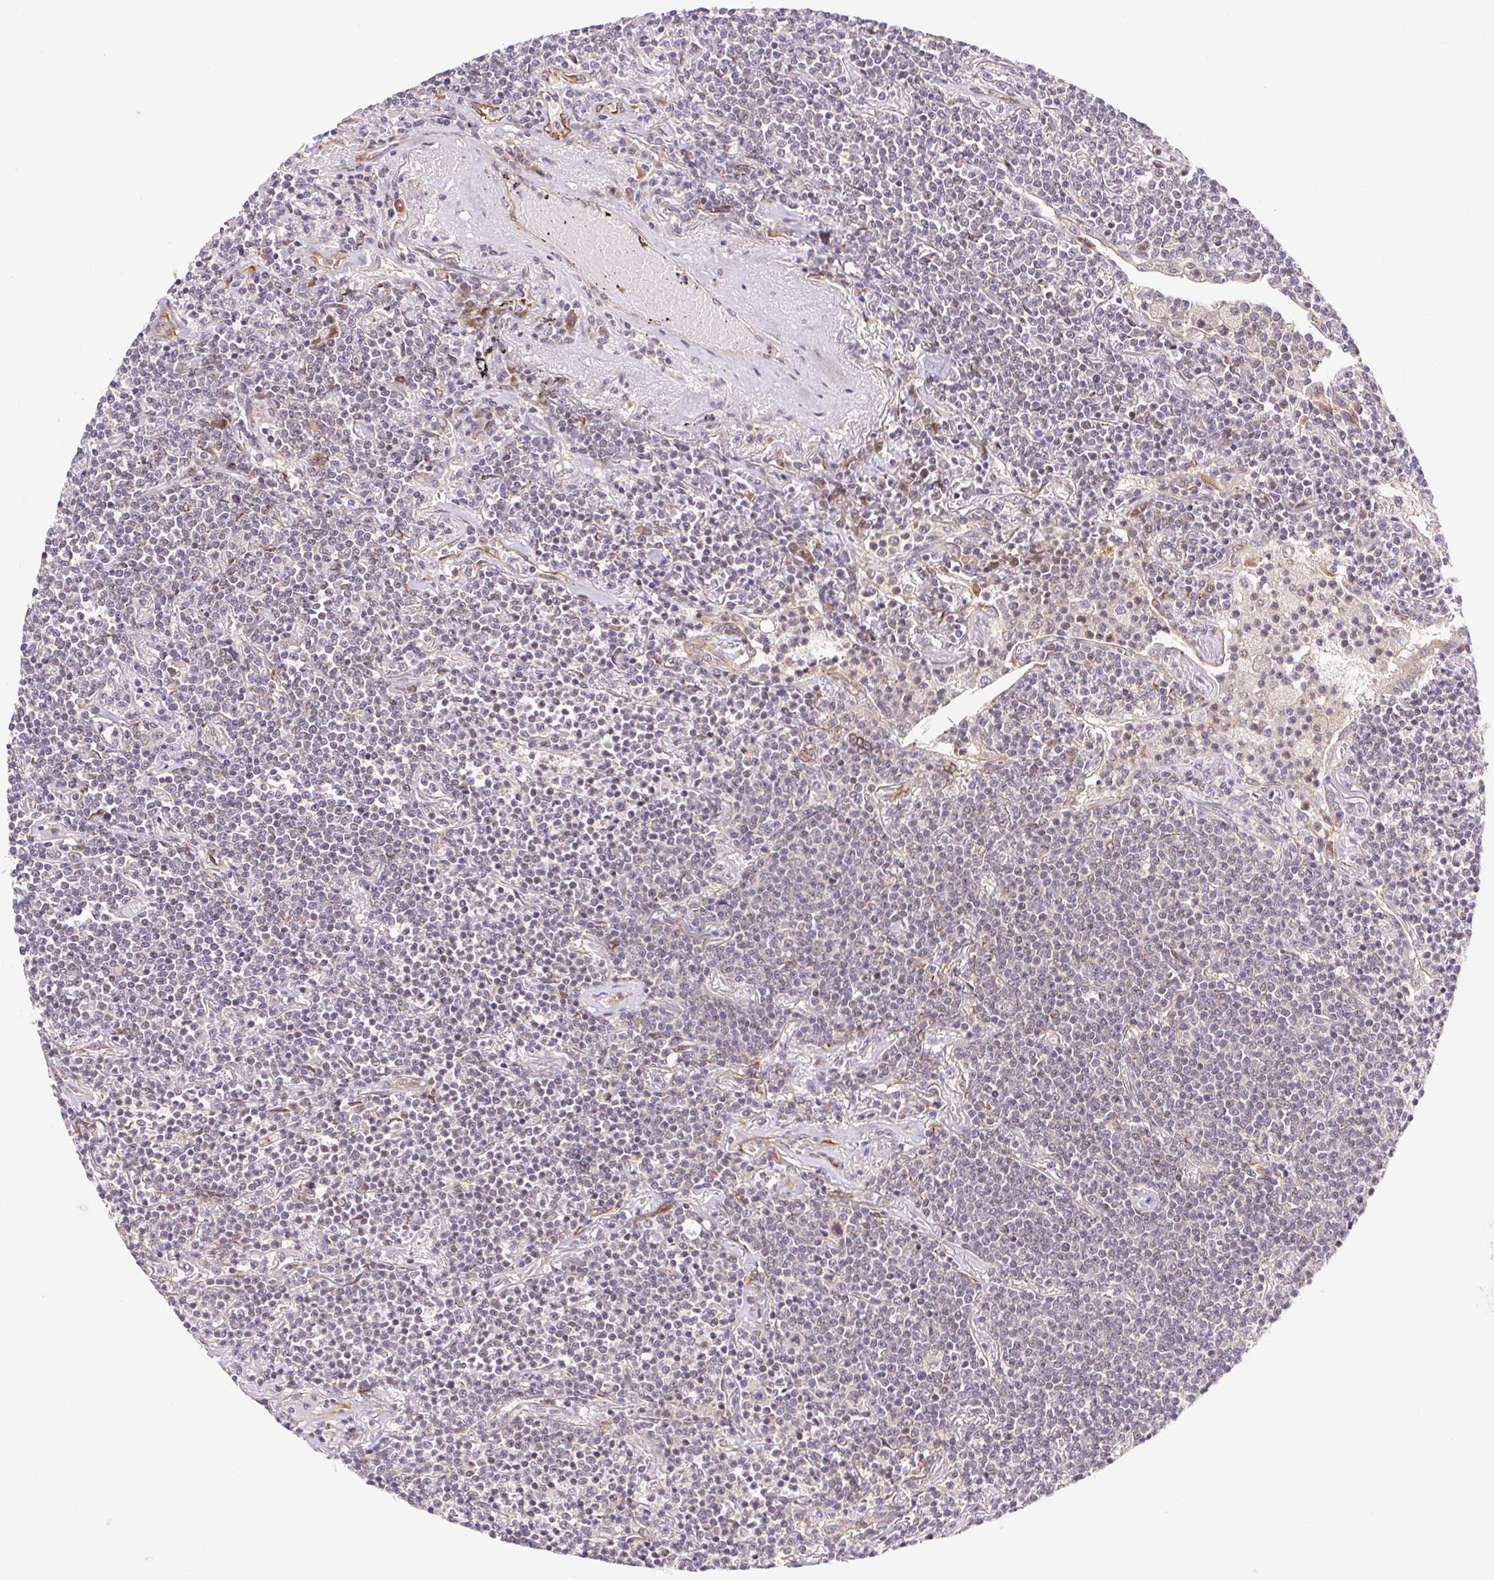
{"staining": {"intensity": "negative", "quantity": "none", "location": "none"}, "tissue": "lymphoma", "cell_type": "Tumor cells", "image_type": "cancer", "snomed": [{"axis": "morphology", "description": "Malignant lymphoma, non-Hodgkin's type, Low grade"}, {"axis": "topography", "description": "Lung"}], "caption": "Tumor cells show no significant staining in low-grade malignant lymphoma, non-Hodgkin's type. The staining is performed using DAB brown chromogen with nuclei counter-stained in using hematoxylin.", "gene": "LYPD5", "patient": {"sex": "female", "age": 71}}